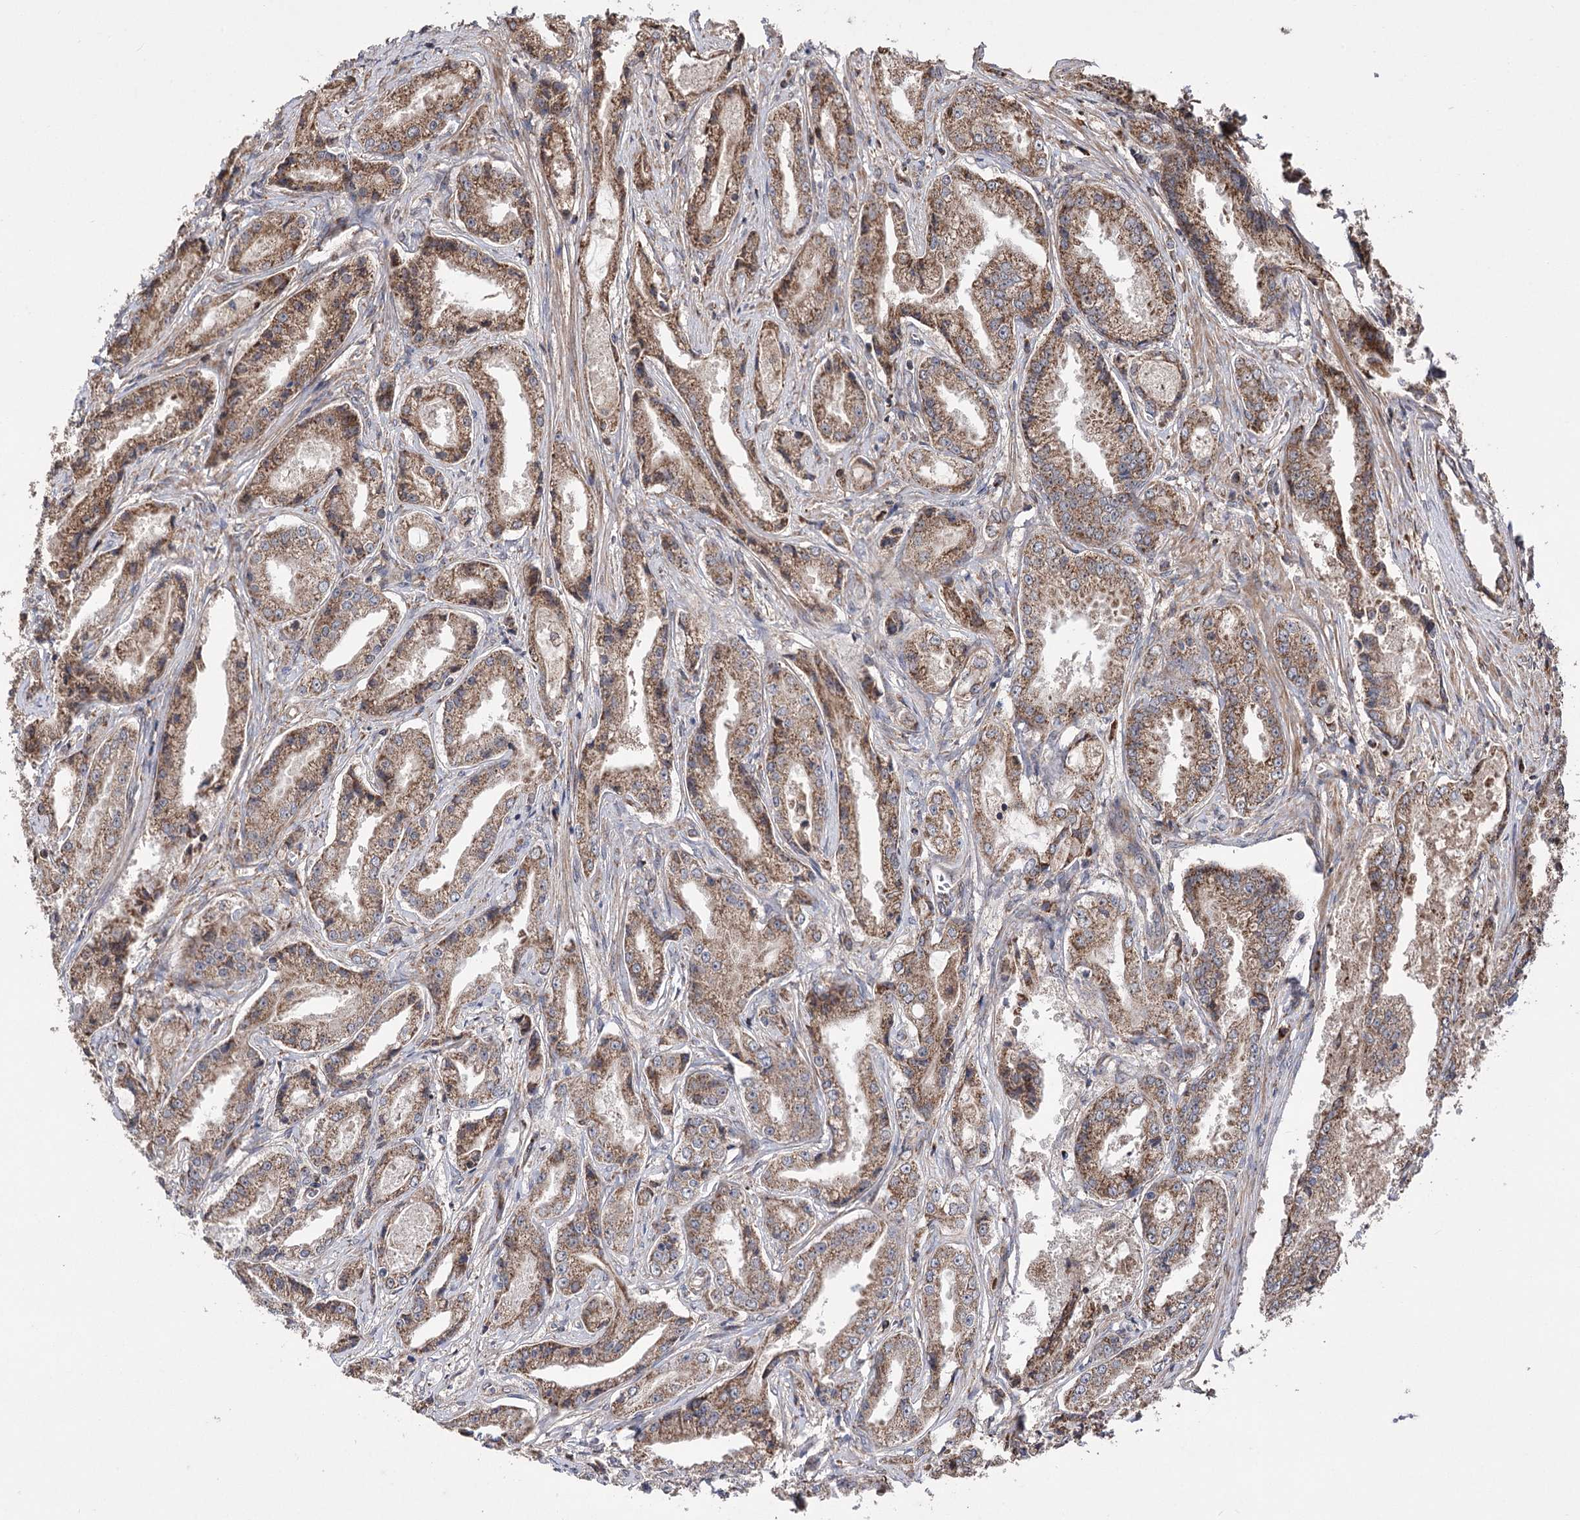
{"staining": {"intensity": "strong", "quantity": ">75%", "location": "cytoplasmic/membranous"}, "tissue": "prostate cancer", "cell_type": "Tumor cells", "image_type": "cancer", "snomed": [{"axis": "morphology", "description": "Adenocarcinoma, High grade"}, {"axis": "topography", "description": "Prostate"}], "caption": "Human adenocarcinoma (high-grade) (prostate) stained for a protein (brown) shows strong cytoplasmic/membranous positive staining in approximately >75% of tumor cells.", "gene": "RASSF3", "patient": {"sex": "male", "age": 72}}